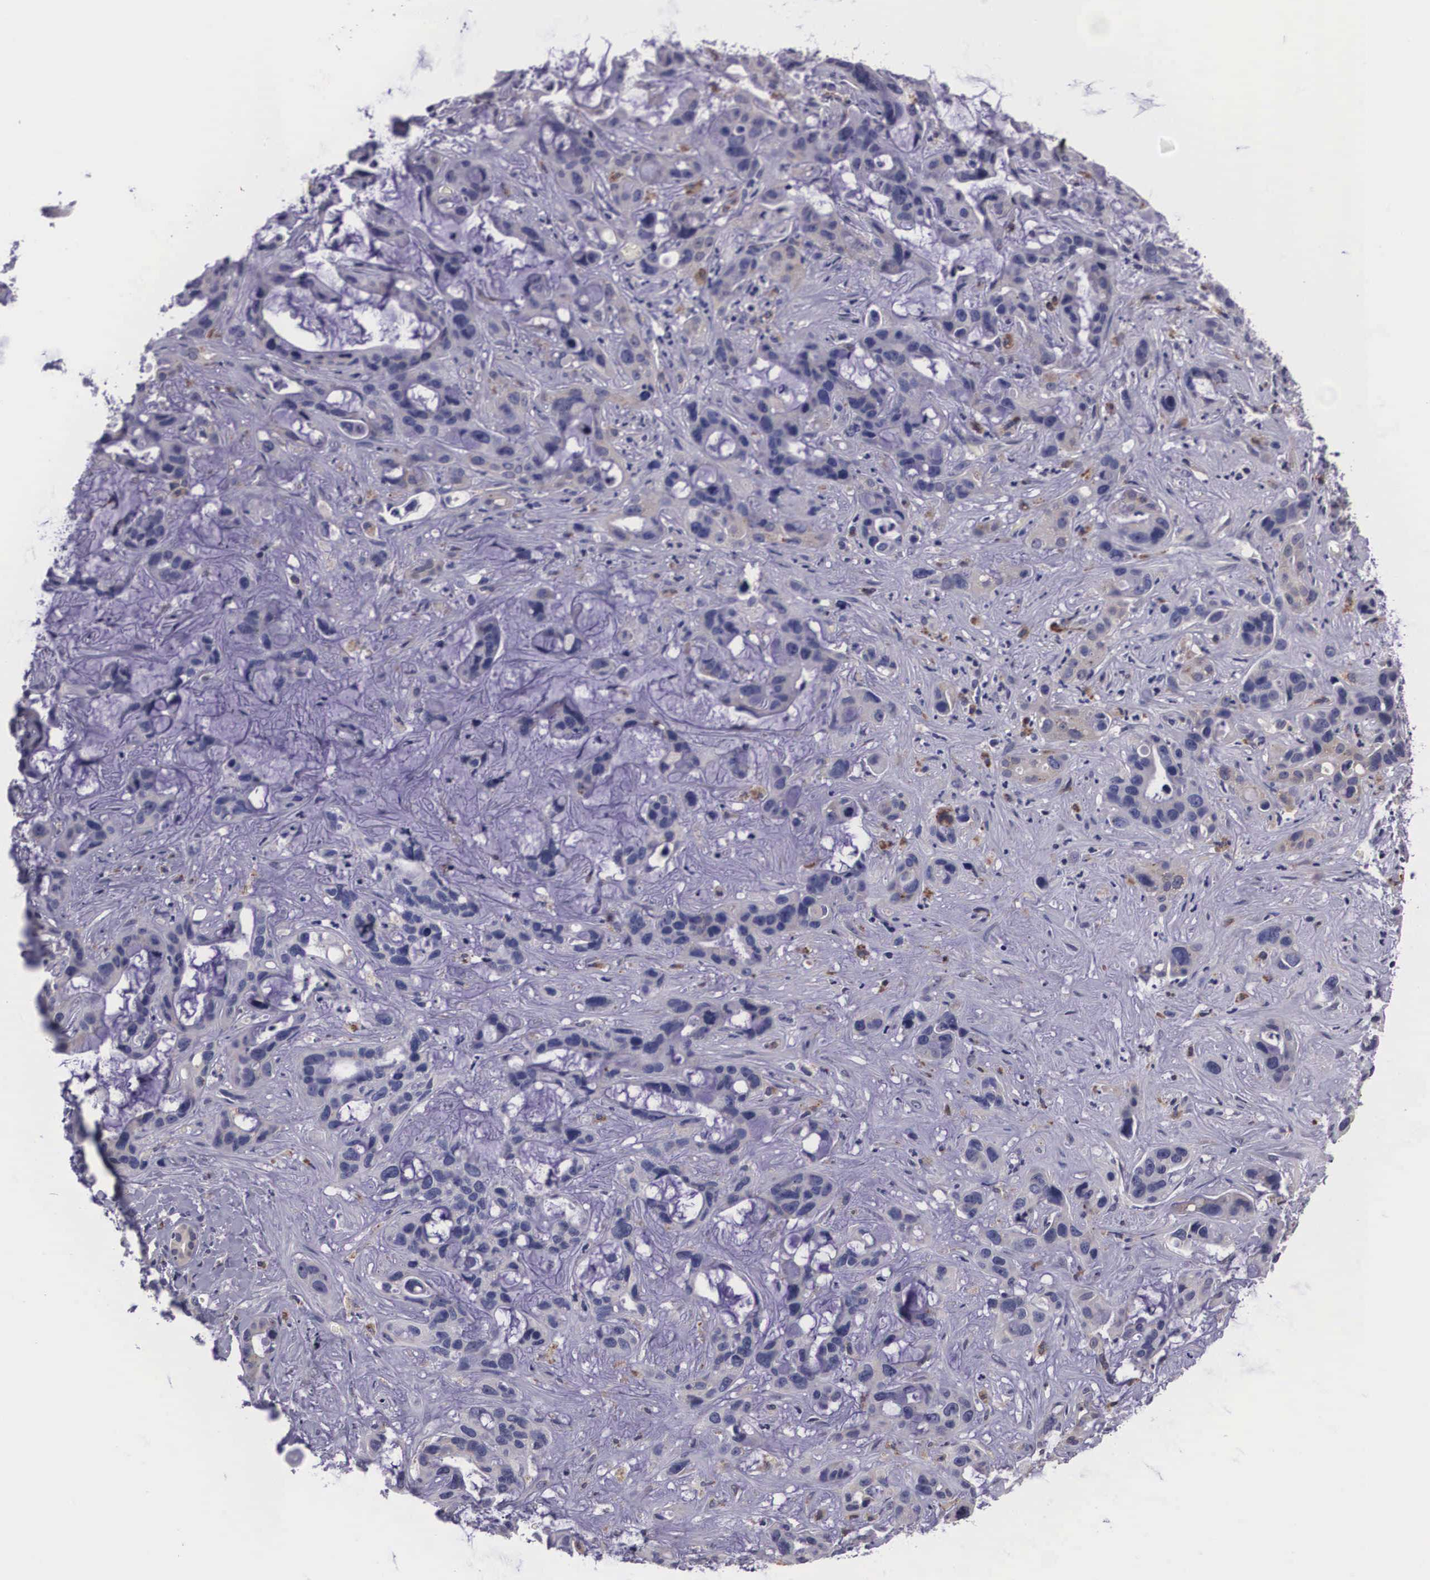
{"staining": {"intensity": "moderate", "quantity": "<25%", "location": "cytoplasmic/membranous"}, "tissue": "liver cancer", "cell_type": "Tumor cells", "image_type": "cancer", "snomed": [{"axis": "morphology", "description": "Cholangiocarcinoma"}, {"axis": "topography", "description": "Liver"}], "caption": "The immunohistochemical stain highlights moderate cytoplasmic/membranous positivity in tumor cells of cholangiocarcinoma (liver) tissue.", "gene": "CRELD2", "patient": {"sex": "female", "age": 65}}